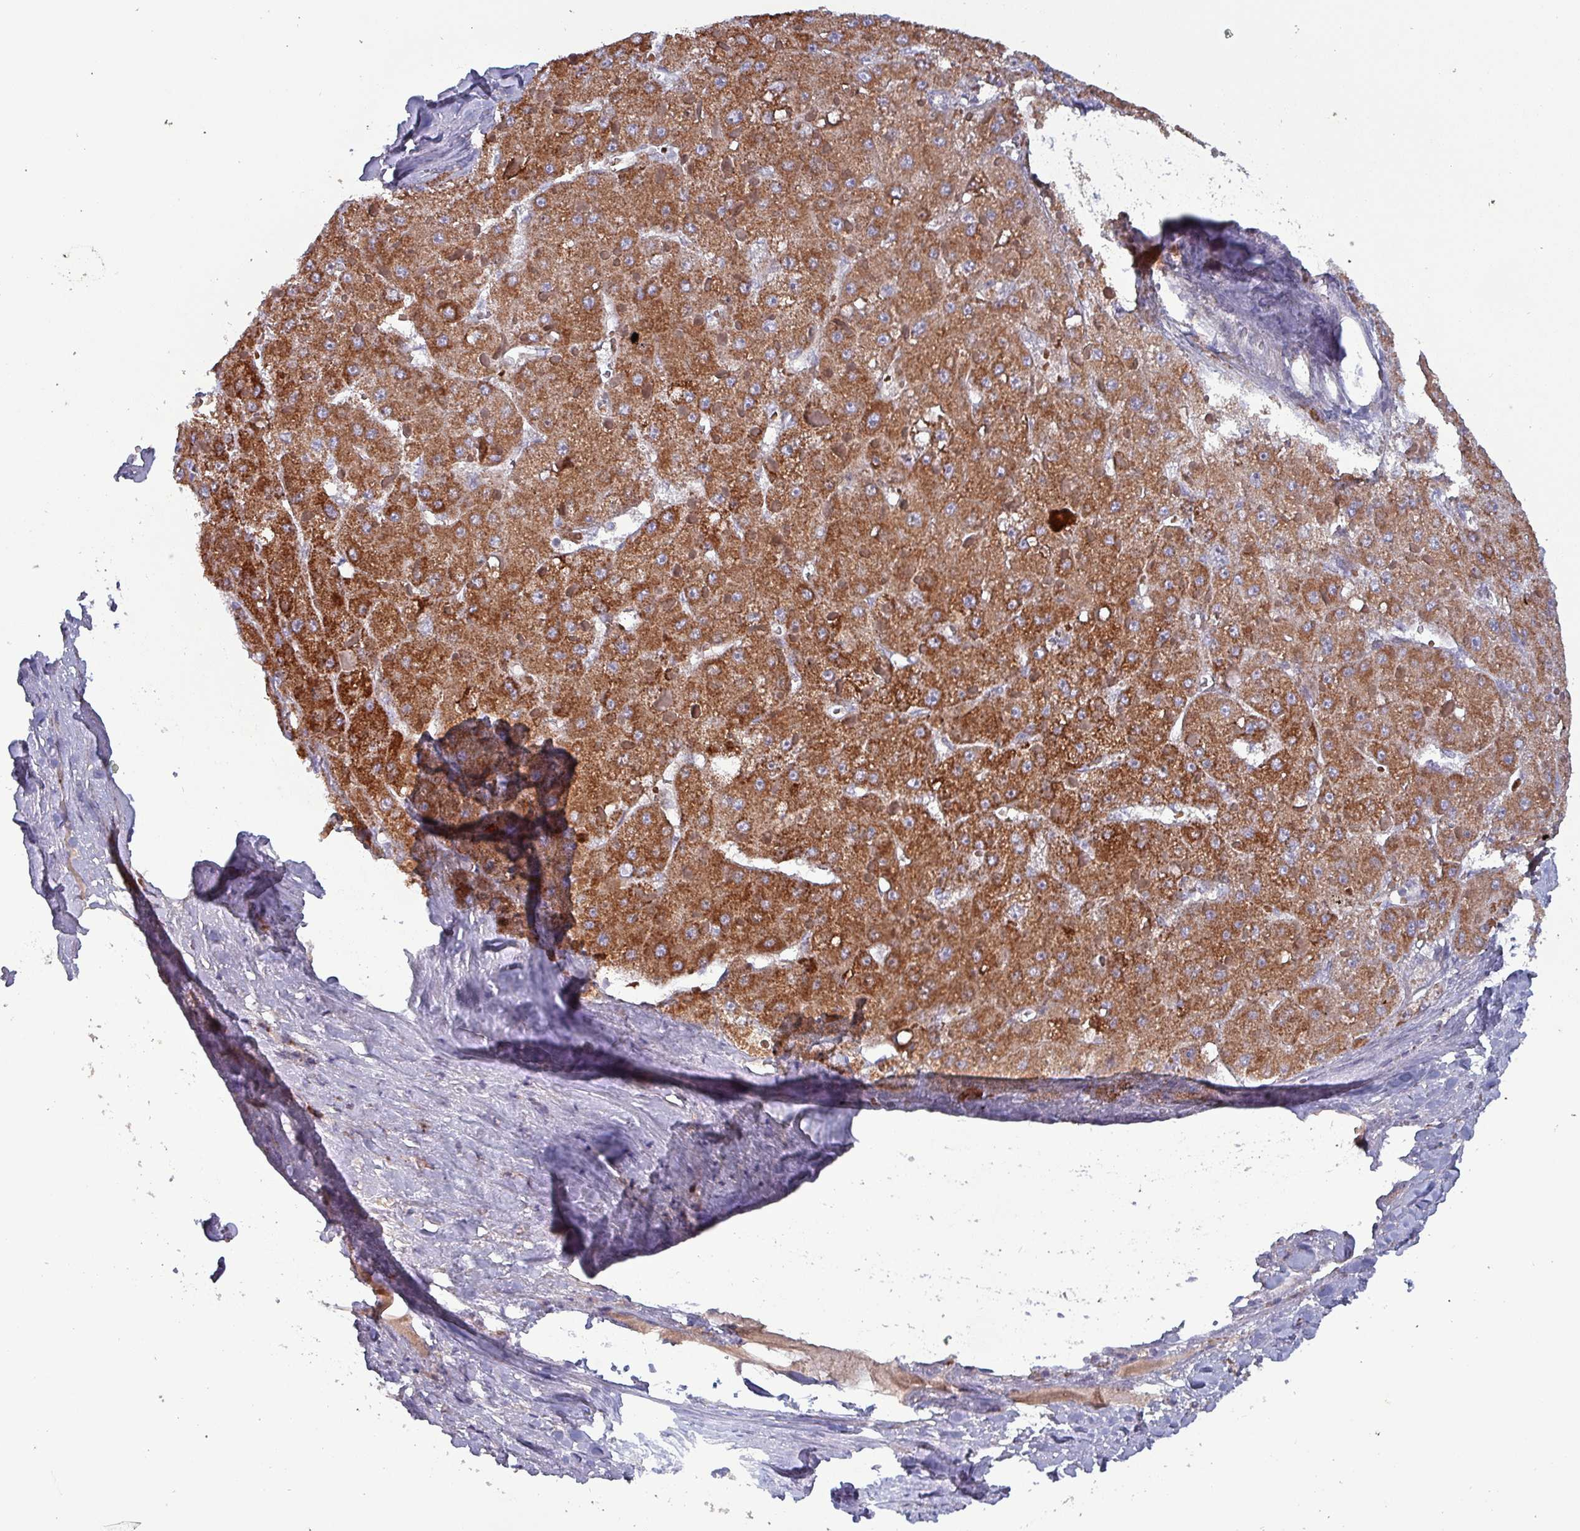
{"staining": {"intensity": "strong", "quantity": ">75%", "location": "cytoplasmic/membranous"}, "tissue": "liver cancer", "cell_type": "Tumor cells", "image_type": "cancer", "snomed": [{"axis": "morphology", "description": "Carcinoma, Hepatocellular, NOS"}, {"axis": "topography", "description": "Liver"}], "caption": "Protein staining by immunohistochemistry (IHC) shows strong cytoplasmic/membranous staining in approximately >75% of tumor cells in liver cancer (hepatocellular carcinoma). (DAB (3,3'-diaminobenzidine) IHC, brown staining for protein, blue staining for nuclei).", "gene": "ZNF322", "patient": {"sex": "female", "age": 73}}